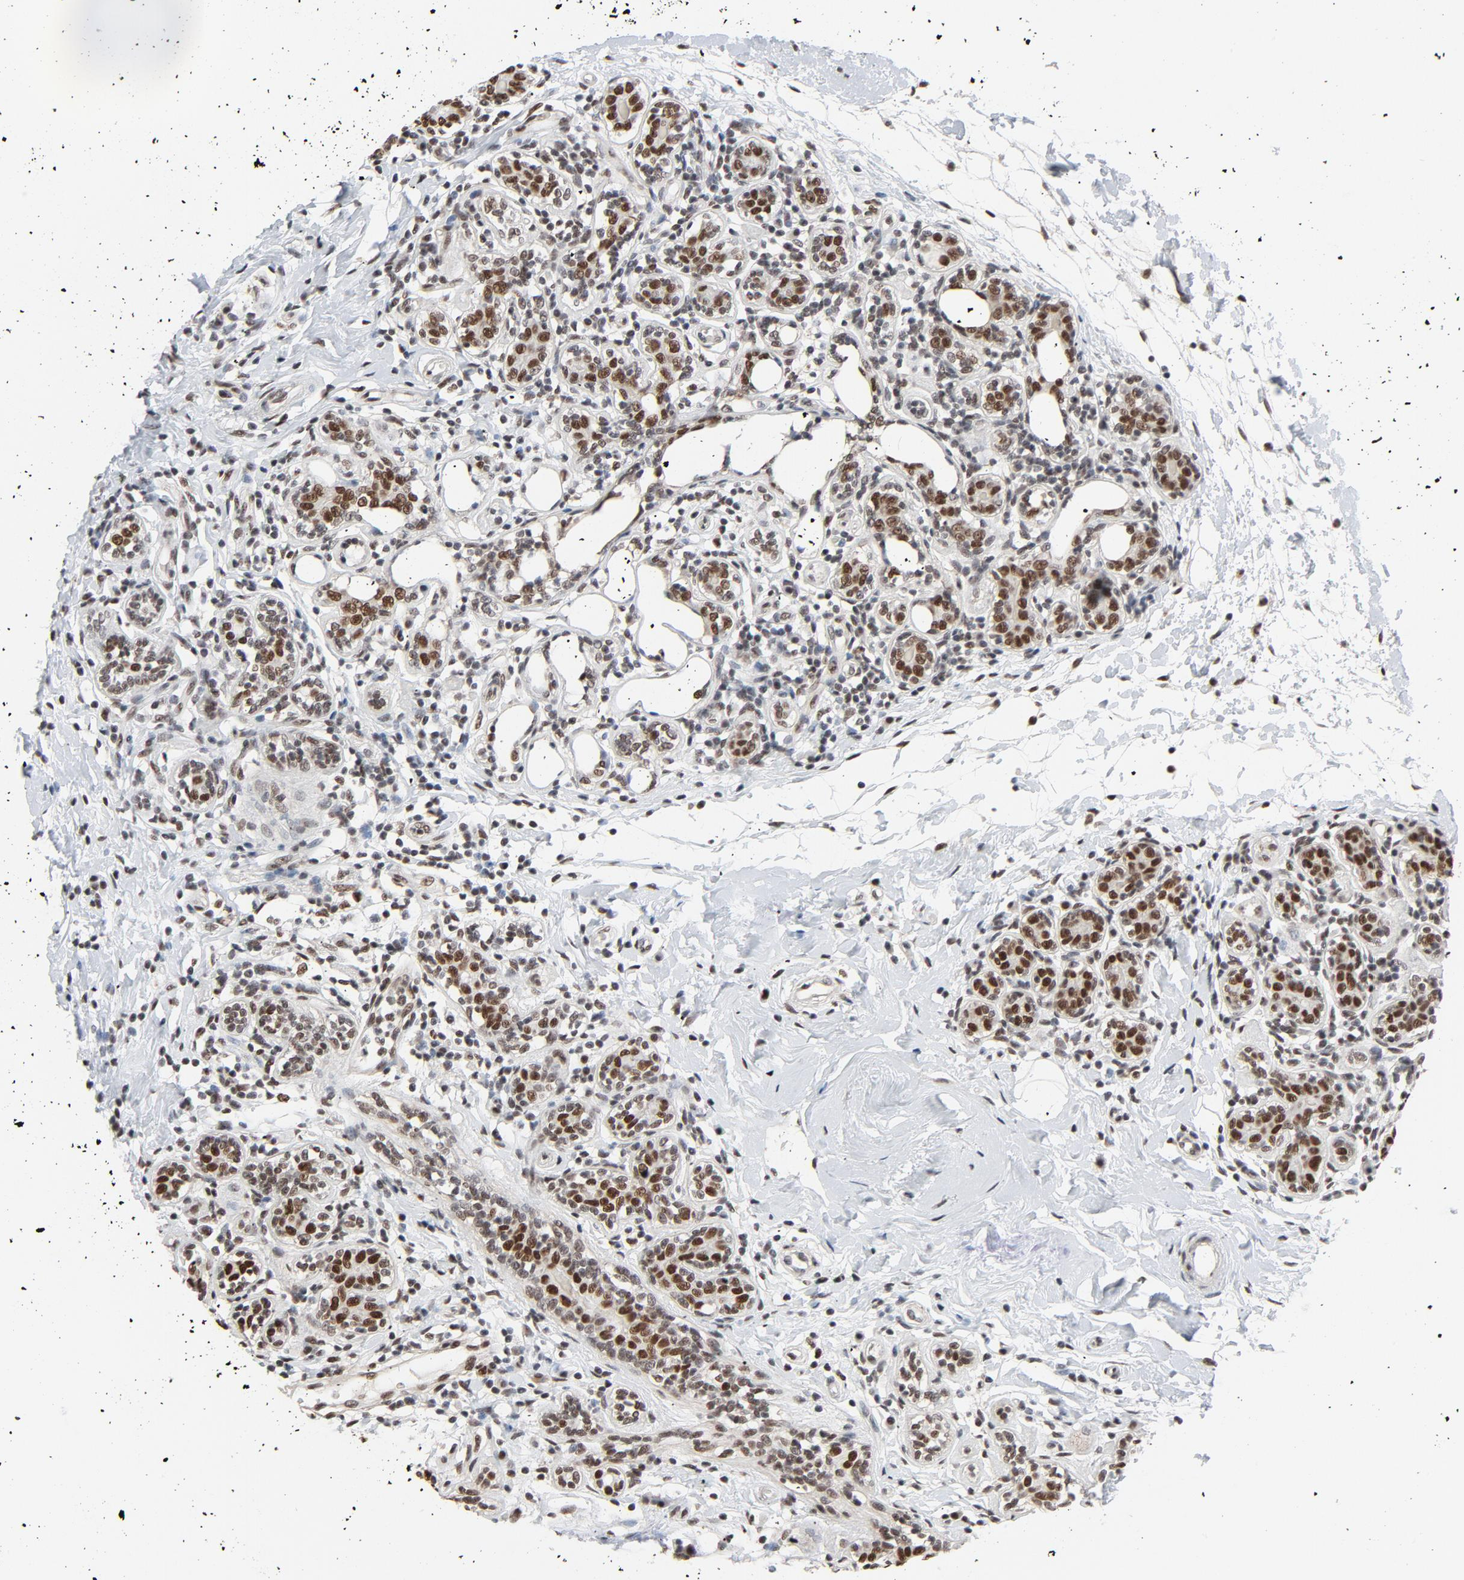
{"staining": {"intensity": "moderate", "quantity": ">75%", "location": "nuclear"}, "tissue": "breast cancer", "cell_type": "Tumor cells", "image_type": "cancer", "snomed": [{"axis": "morphology", "description": "Normal tissue, NOS"}, {"axis": "morphology", "description": "Lobular carcinoma"}, {"axis": "topography", "description": "Breast"}], "caption": "Breast cancer stained with IHC reveals moderate nuclear positivity in approximately >75% of tumor cells. The protein is shown in brown color, while the nuclei are stained blue.", "gene": "MRE11", "patient": {"sex": "female", "age": 47}}